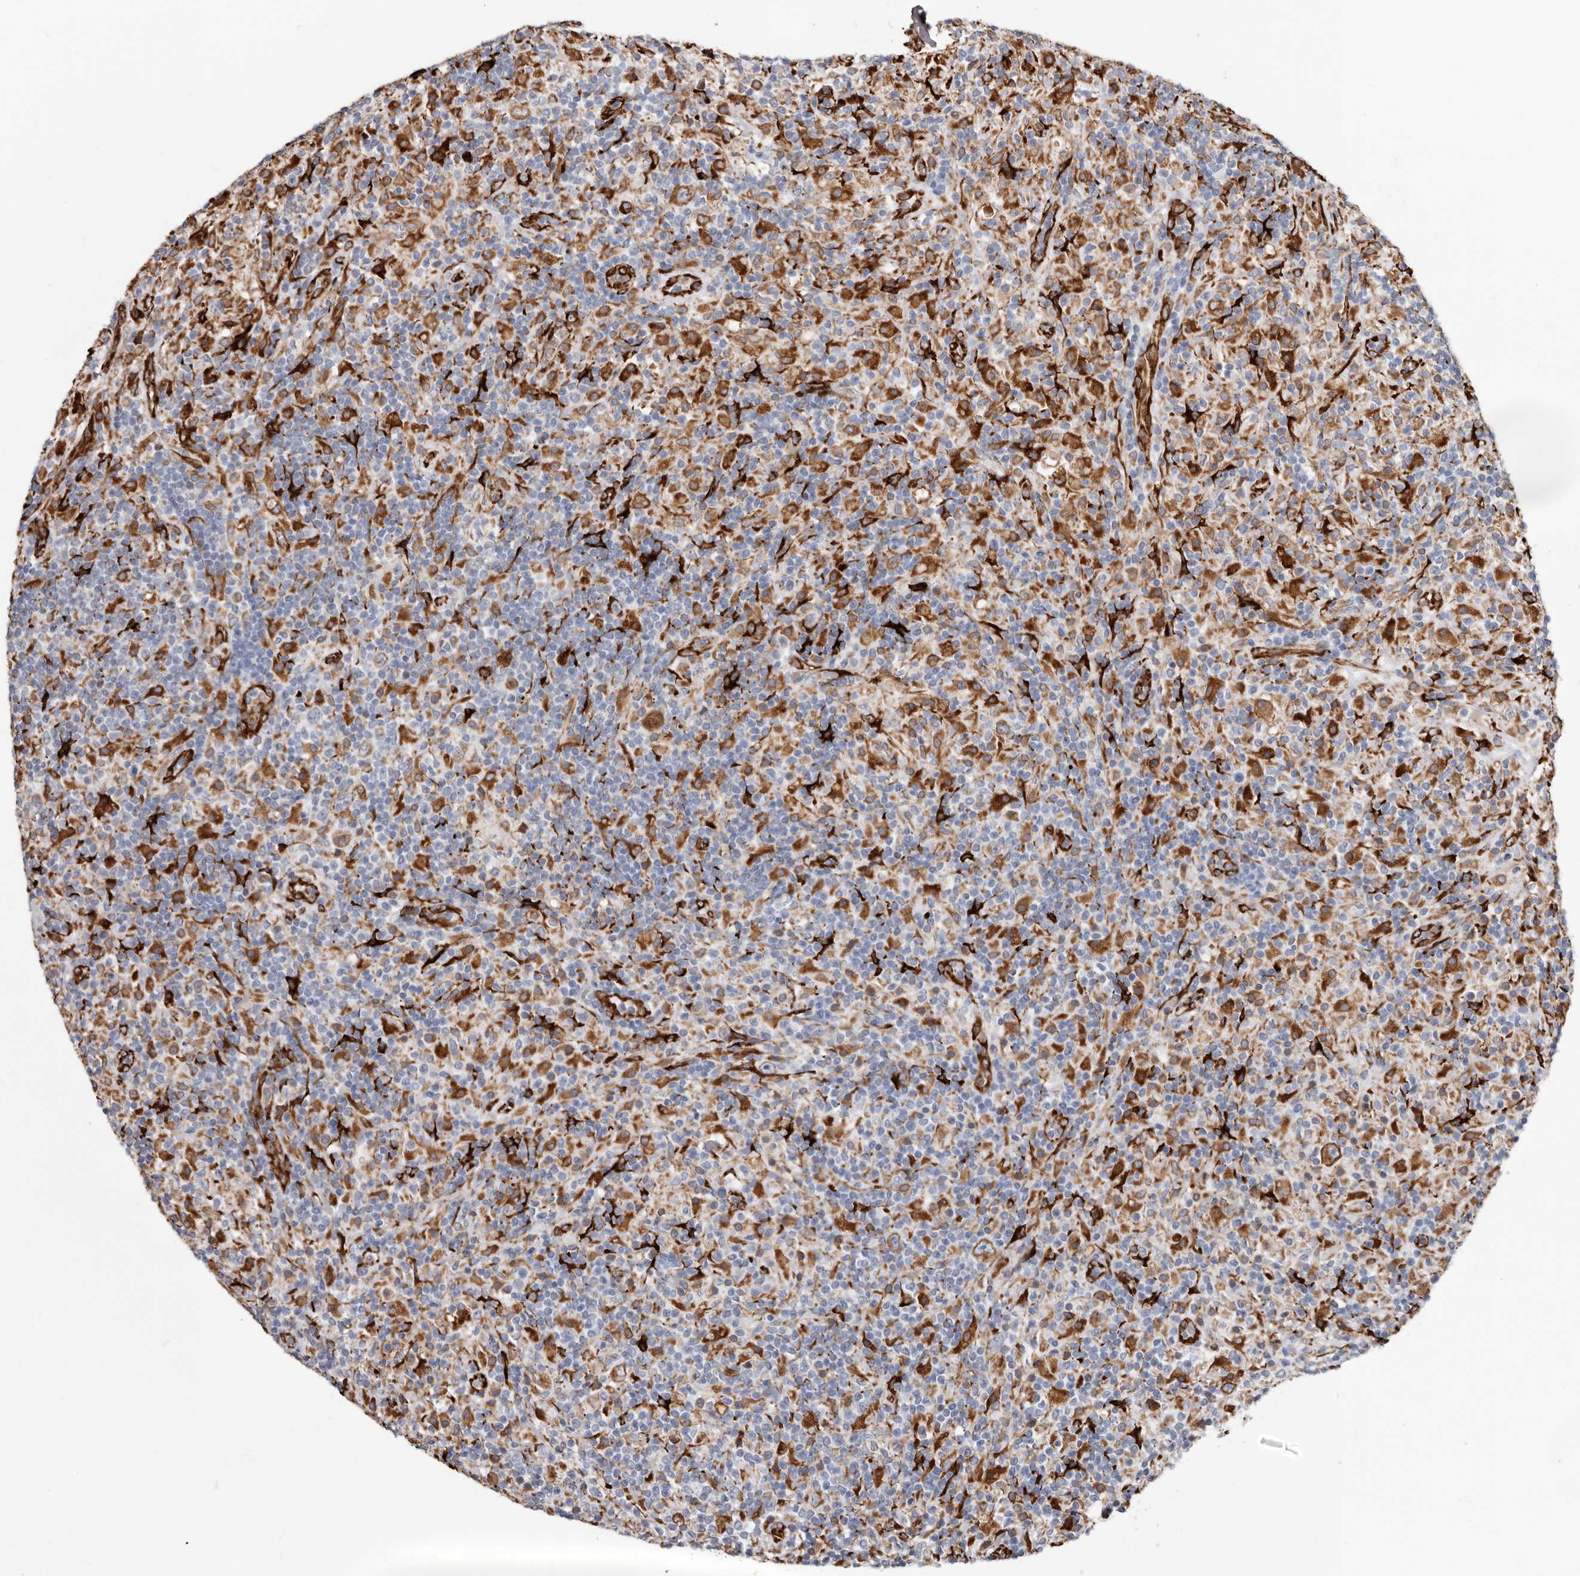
{"staining": {"intensity": "moderate", "quantity": ">75%", "location": "cytoplasmic/membranous"}, "tissue": "lymphoma", "cell_type": "Tumor cells", "image_type": "cancer", "snomed": [{"axis": "morphology", "description": "Hodgkin's disease, NOS"}, {"axis": "topography", "description": "Lymph node"}], "caption": "A histopathology image of lymphoma stained for a protein exhibits moderate cytoplasmic/membranous brown staining in tumor cells.", "gene": "SEMA3E", "patient": {"sex": "male", "age": 70}}